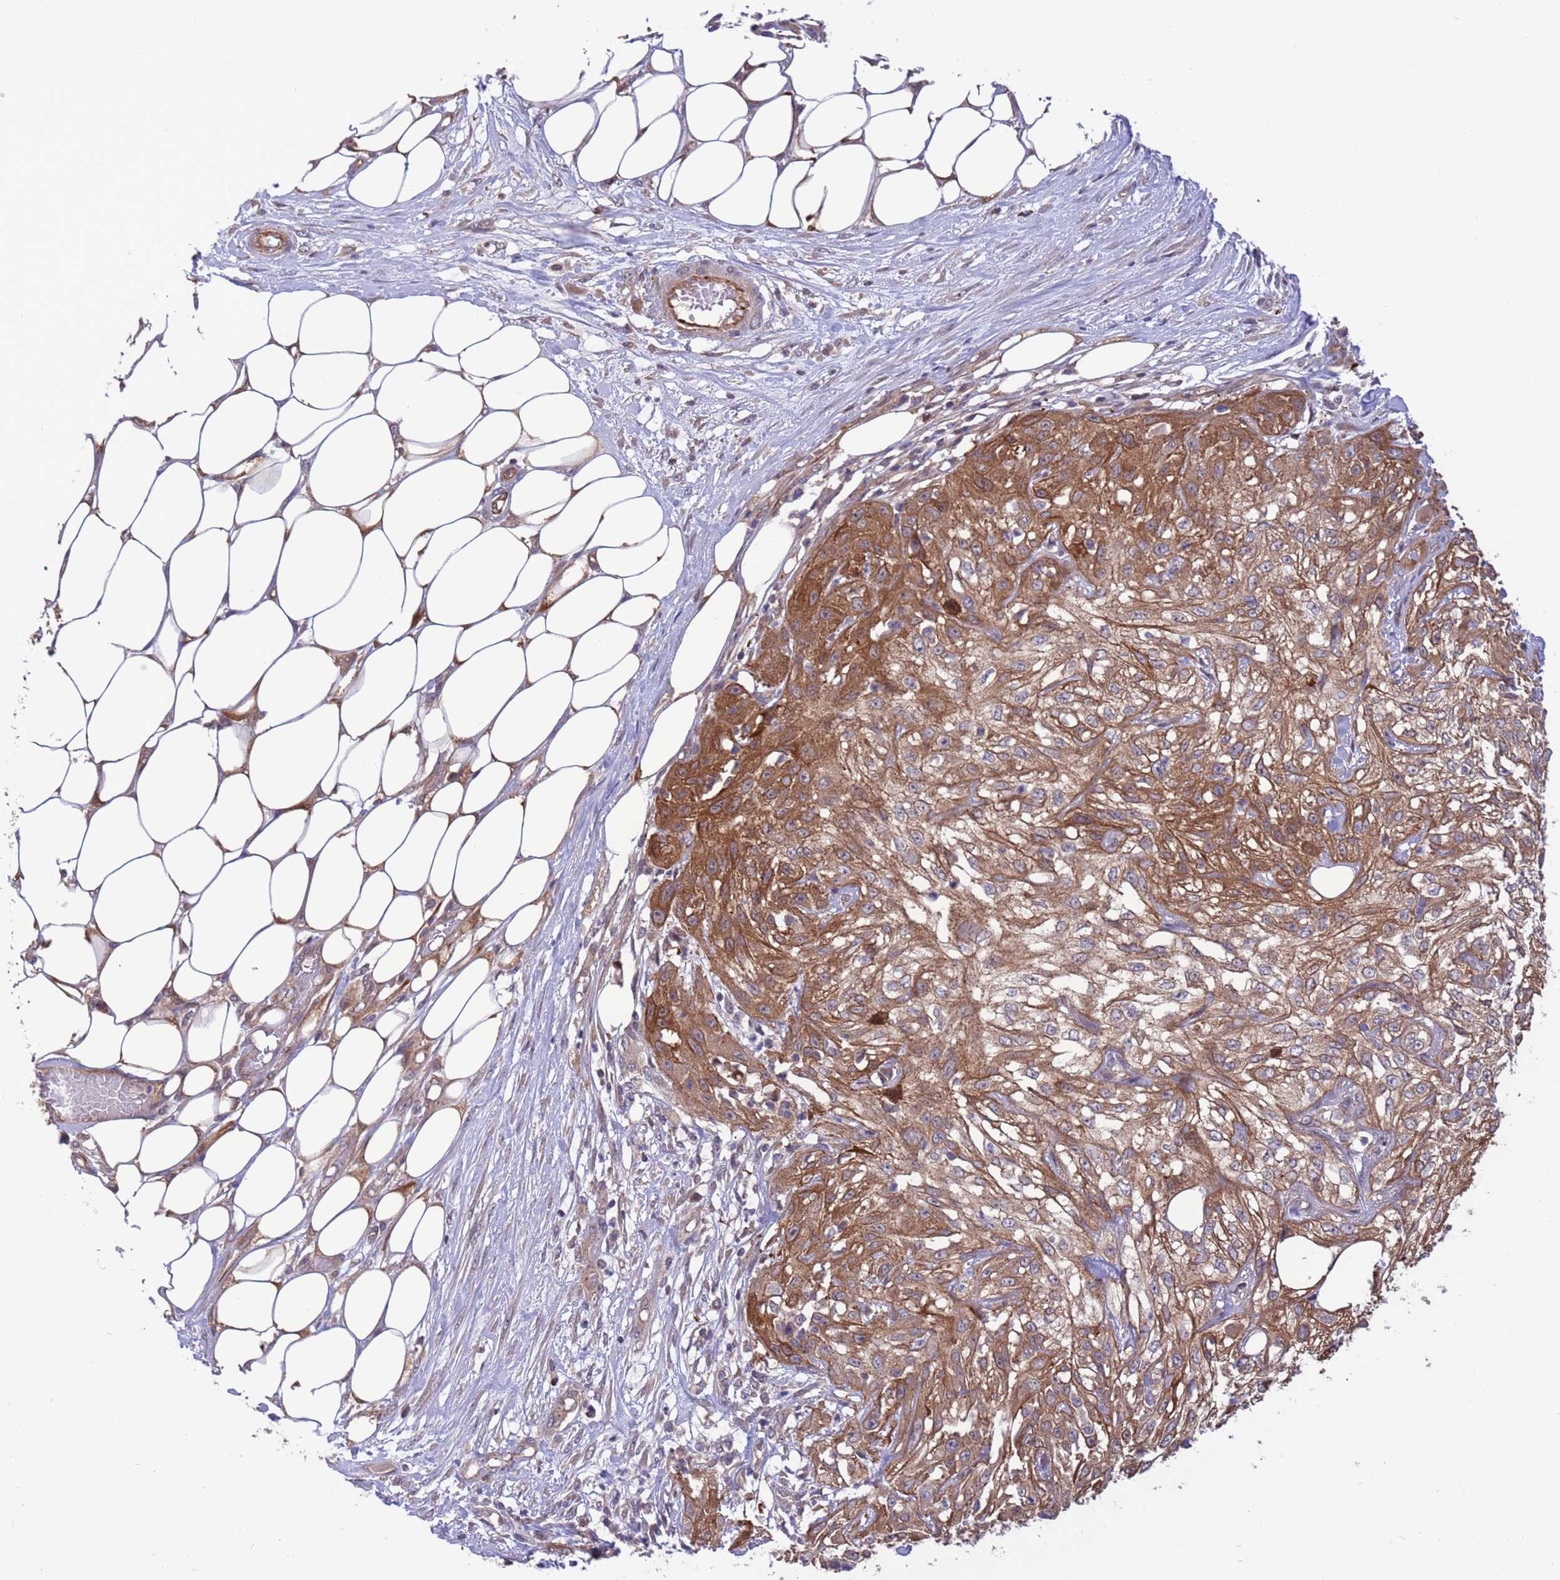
{"staining": {"intensity": "moderate", "quantity": ">75%", "location": "cytoplasmic/membranous"}, "tissue": "skin cancer", "cell_type": "Tumor cells", "image_type": "cancer", "snomed": [{"axis": "morphology", "description": "Squamous cell carcinoma, NOS"}, {"axis": "morphology", "description": "Squamous cell carcinoma, metastatic, NOS"}, {"axis": "topography", "description": "Skin"}, {"axis": "topography", "description": "Lymph node"}], "caption": "Immunohistochemistry (DAB (3,3'-diaminobenzidine)) staining of skin cancer demonstrates moderate cytoplasmic/membranous protein staining in approximately >75% of tumor cells. (Stains: DAB (3,3'-diaminobenzidine) in brown, nuclei in blue, Microscopy: brightfield microscopy at high magnification).", "gene": "GJA10", "patient": {"sex": "male", "age": 75}}